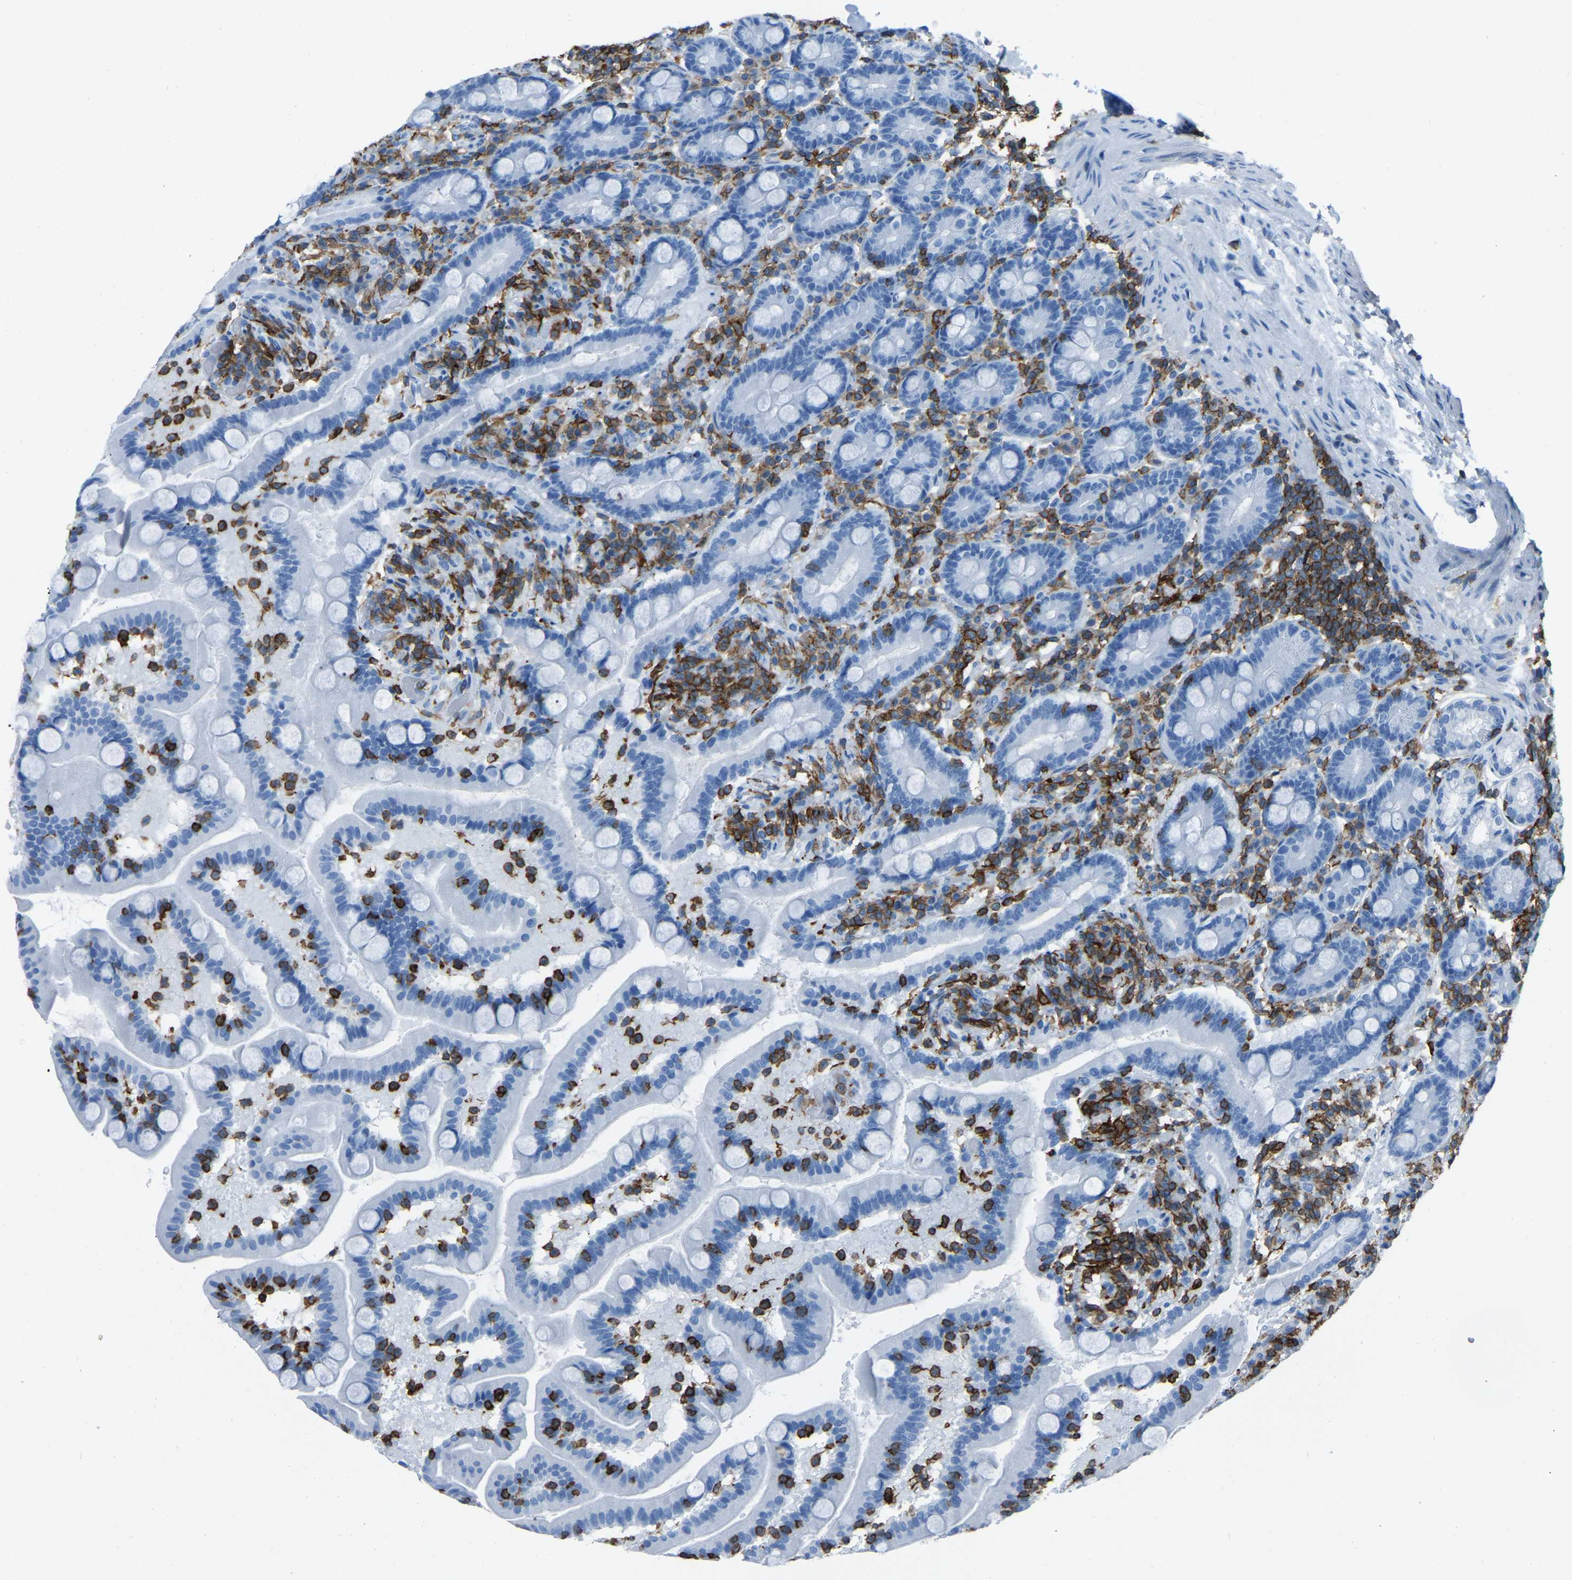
{"staining": {"intensity": "negative", "quantity": "none", "location": "none"}, "tissue": "duodenum", "cell_type": "Glandular cells", "image_type": "normal", "snomed": [{"axis": "morphology", "description": "Normal tissue, NOS"}, {"axis": "topography", "description": "Duodenum"}], "caption": "Image shows no protein expression in glandular cells of unremarkable duodenum.", "gene": "LSP1", "patient": {"sex": "male", "age": 54}}